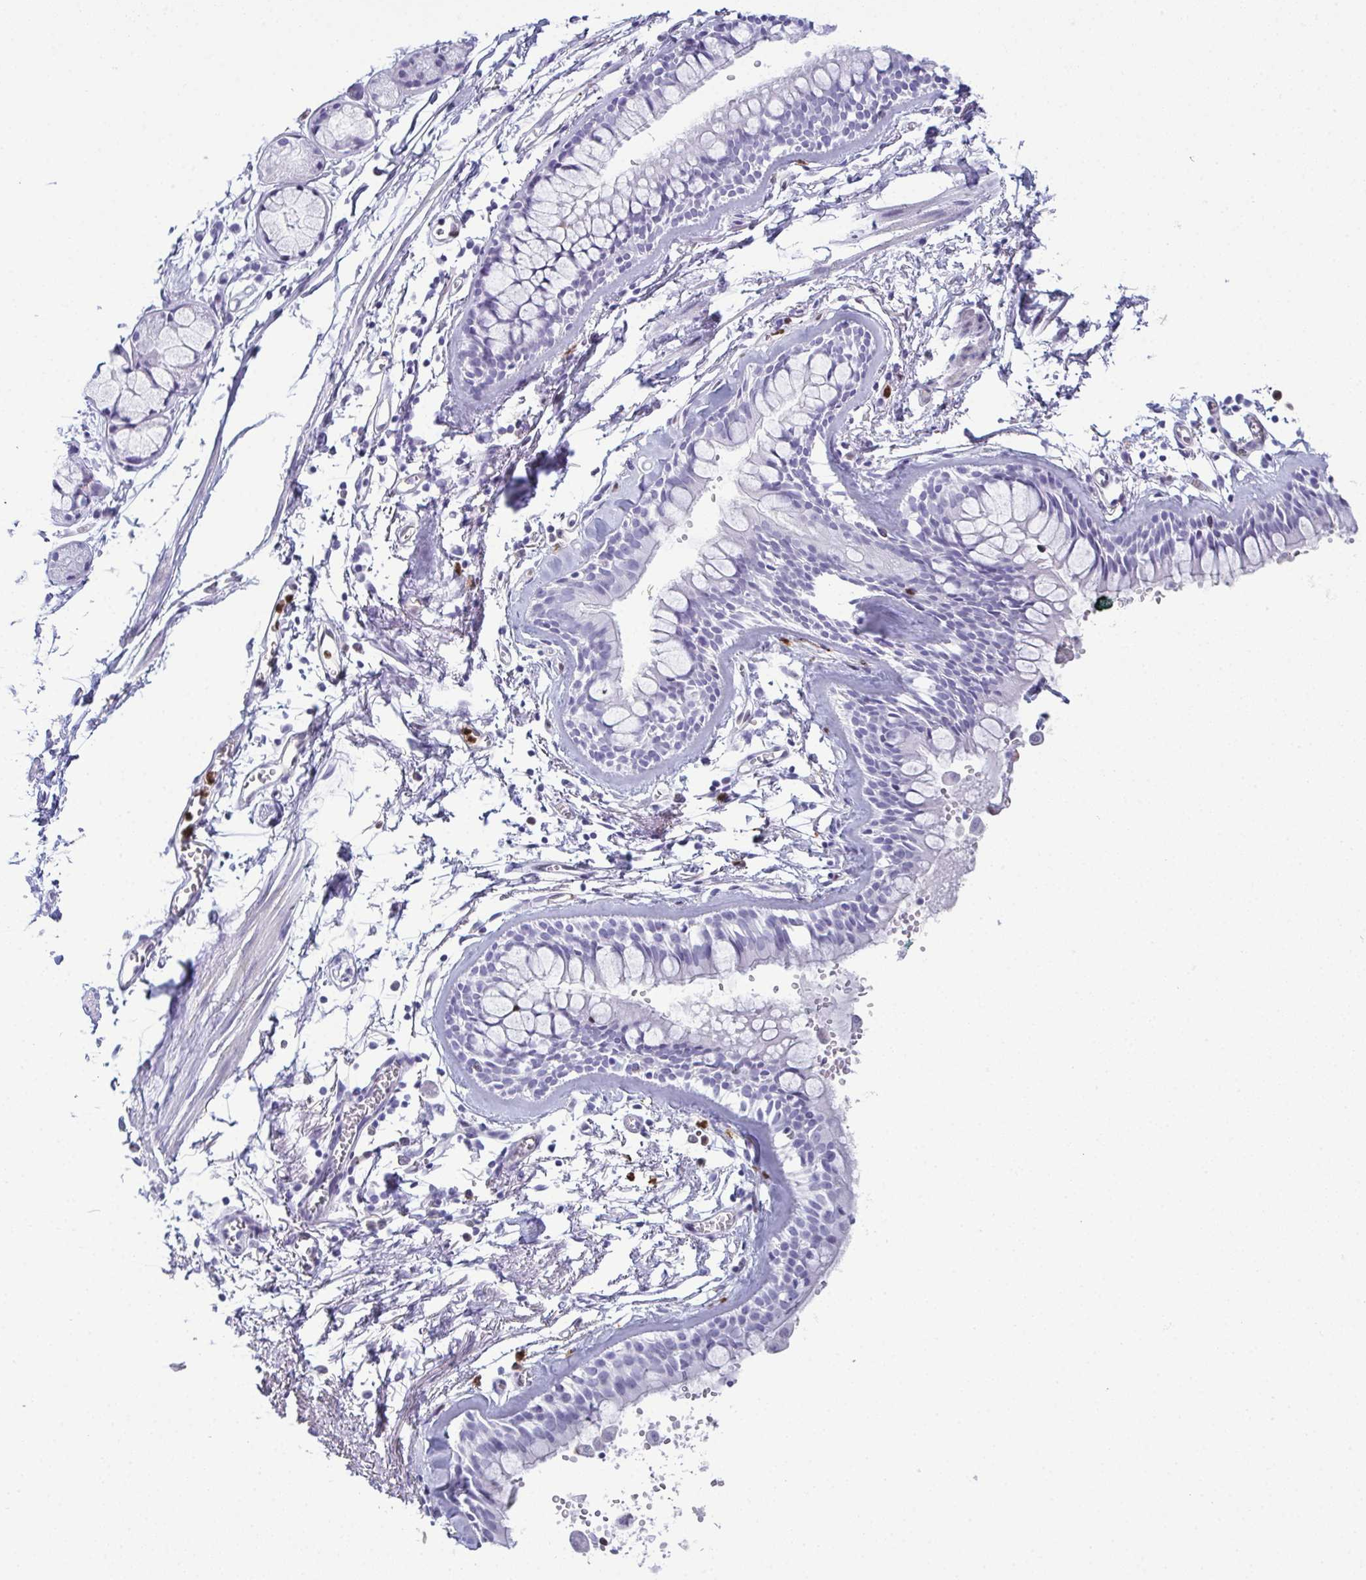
{"staining": {"intensity": "negative", "quantity": "none", "location": "none"}, "tissue": "bronchus", "cell_type": "Respiratory epithelial cells", "image_type": "normal", "snomed": [{"axis": "morphology", "description": "Normal tissue, NOS"}, {"axis": "topography", "description": "Cartilage tissue"}, {"axis": "topography", "description": "Bronchus"}], "caption": "An immunohistochemistry micrograph of unremarkable bronchus is shown. There is no staining in respiratory epithelial cells of bronchus. (DAB (3,3'-diaminobenzidine) immunohistochemistry visualized using brightfield microscopy, high magnification).", "gene": "CDA", "patient": {"sex": "female", "age": 59}}